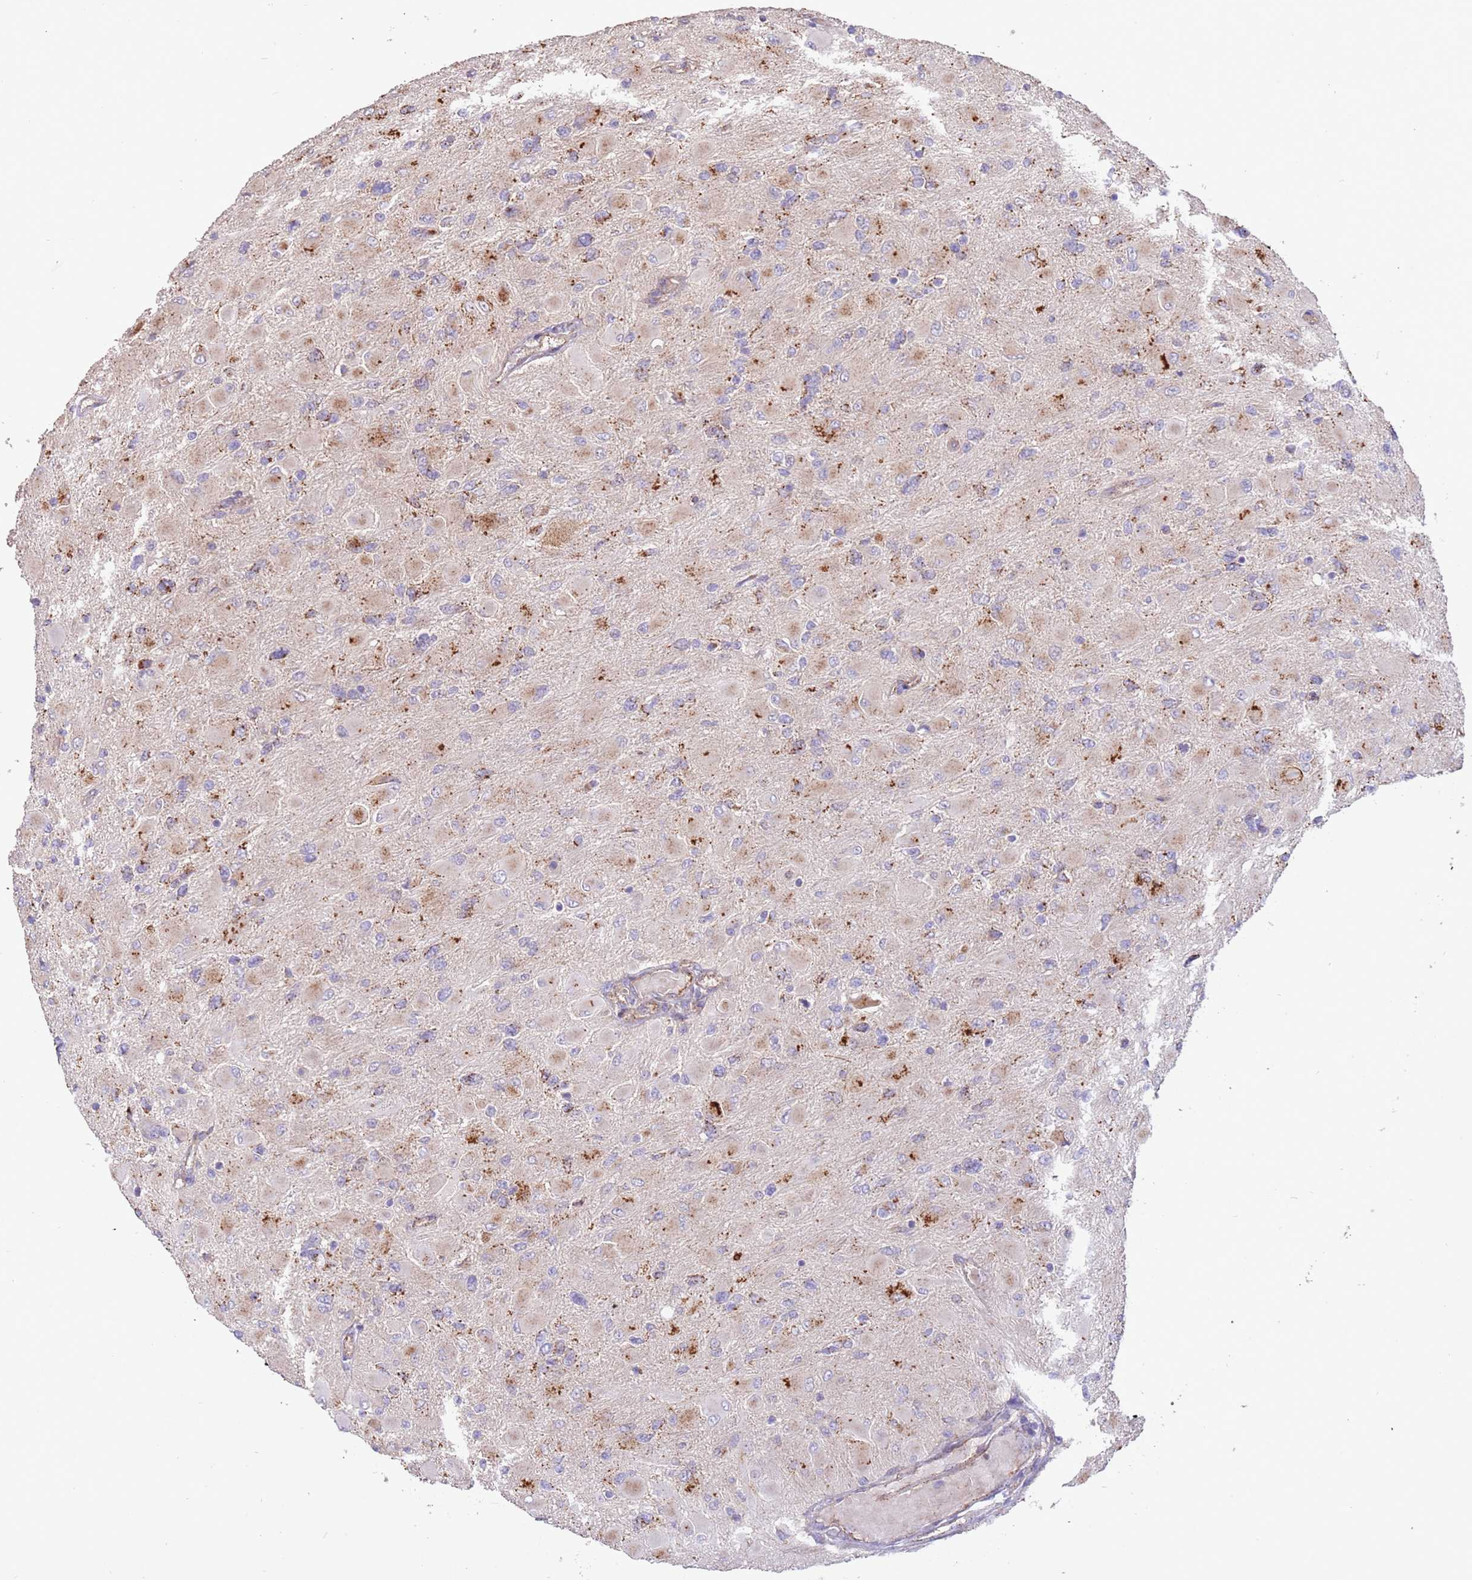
{"staining": {"intensity": "moderate", "quantity": "<25%", "location": "cytoplasmic/membranous"}, "tissue": "glioma", "cell_type": "Tumor cells", "image_type": "cancer", "snomed": [{"axis": "morphology", "description": "Glioma, malignant, High grade"}, {"axis": "topography", "description": "Cerebral cortex"}], "caption": "High-power microscopy captured an IHC photomicrograph of malignant glioma (high-grade), revealing moderate cytoplasmic/membranous expression in about <25% of tumor cells.", "gene": "DOCK6", "patient": {"sex": "female", "age": 36}}